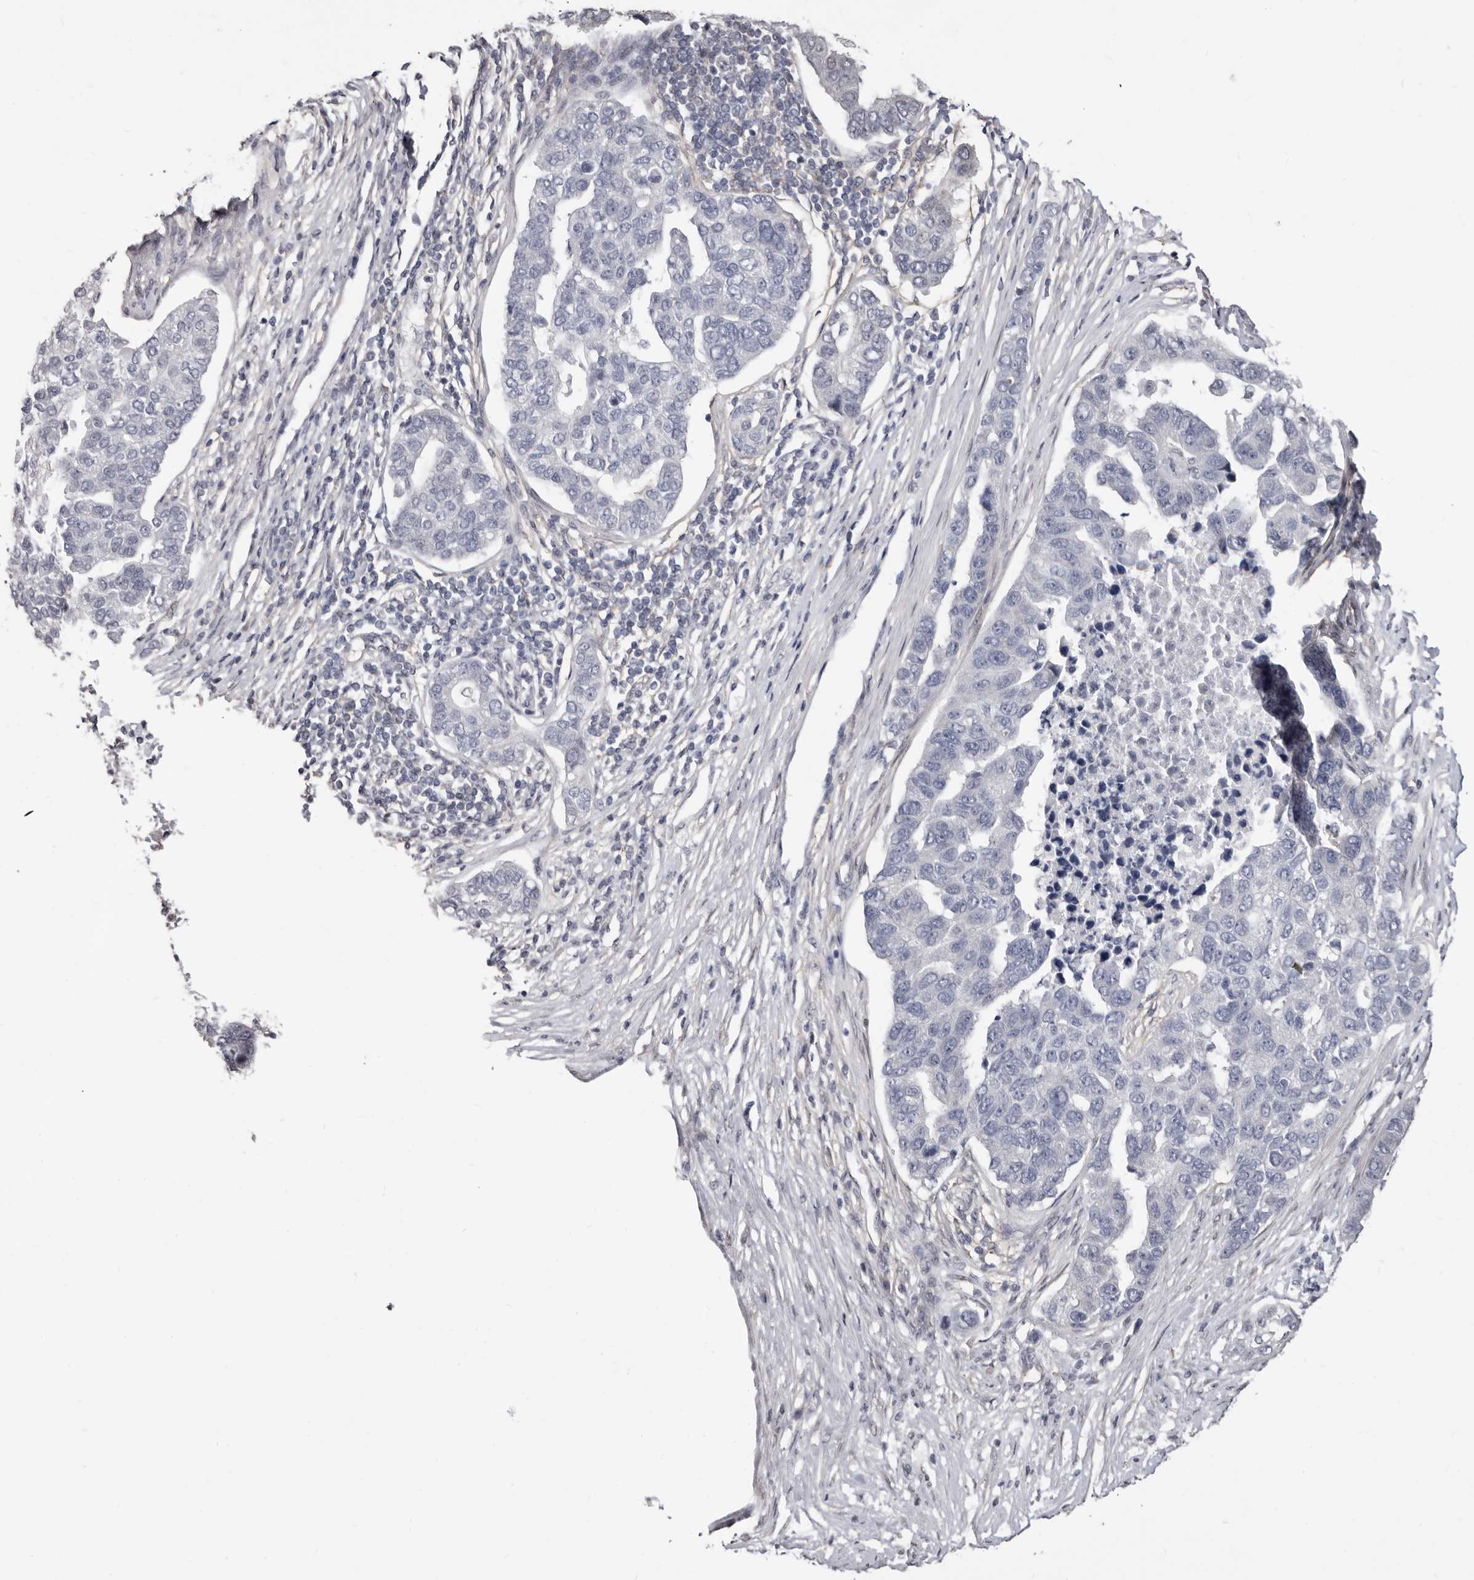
{"staining": {"intensity": "negative", "quantity": "none", "location": "none"}, "tissue": "pancreatic cancer", "cell_type": "Tumor cells", "image_type": "cancer", "snomed": [{"axis": "morphology", "description": "Adenocarcinoma, NOS"}, {"axis": "topography", "description": "Pancreas"}], "caption": "The image reveals no significant positivity in tumor cells of pancreatic cancer (adenocarcinoma).", "gene": "KHDRBS2", "patient": {"sex": "female", "age": 61}}